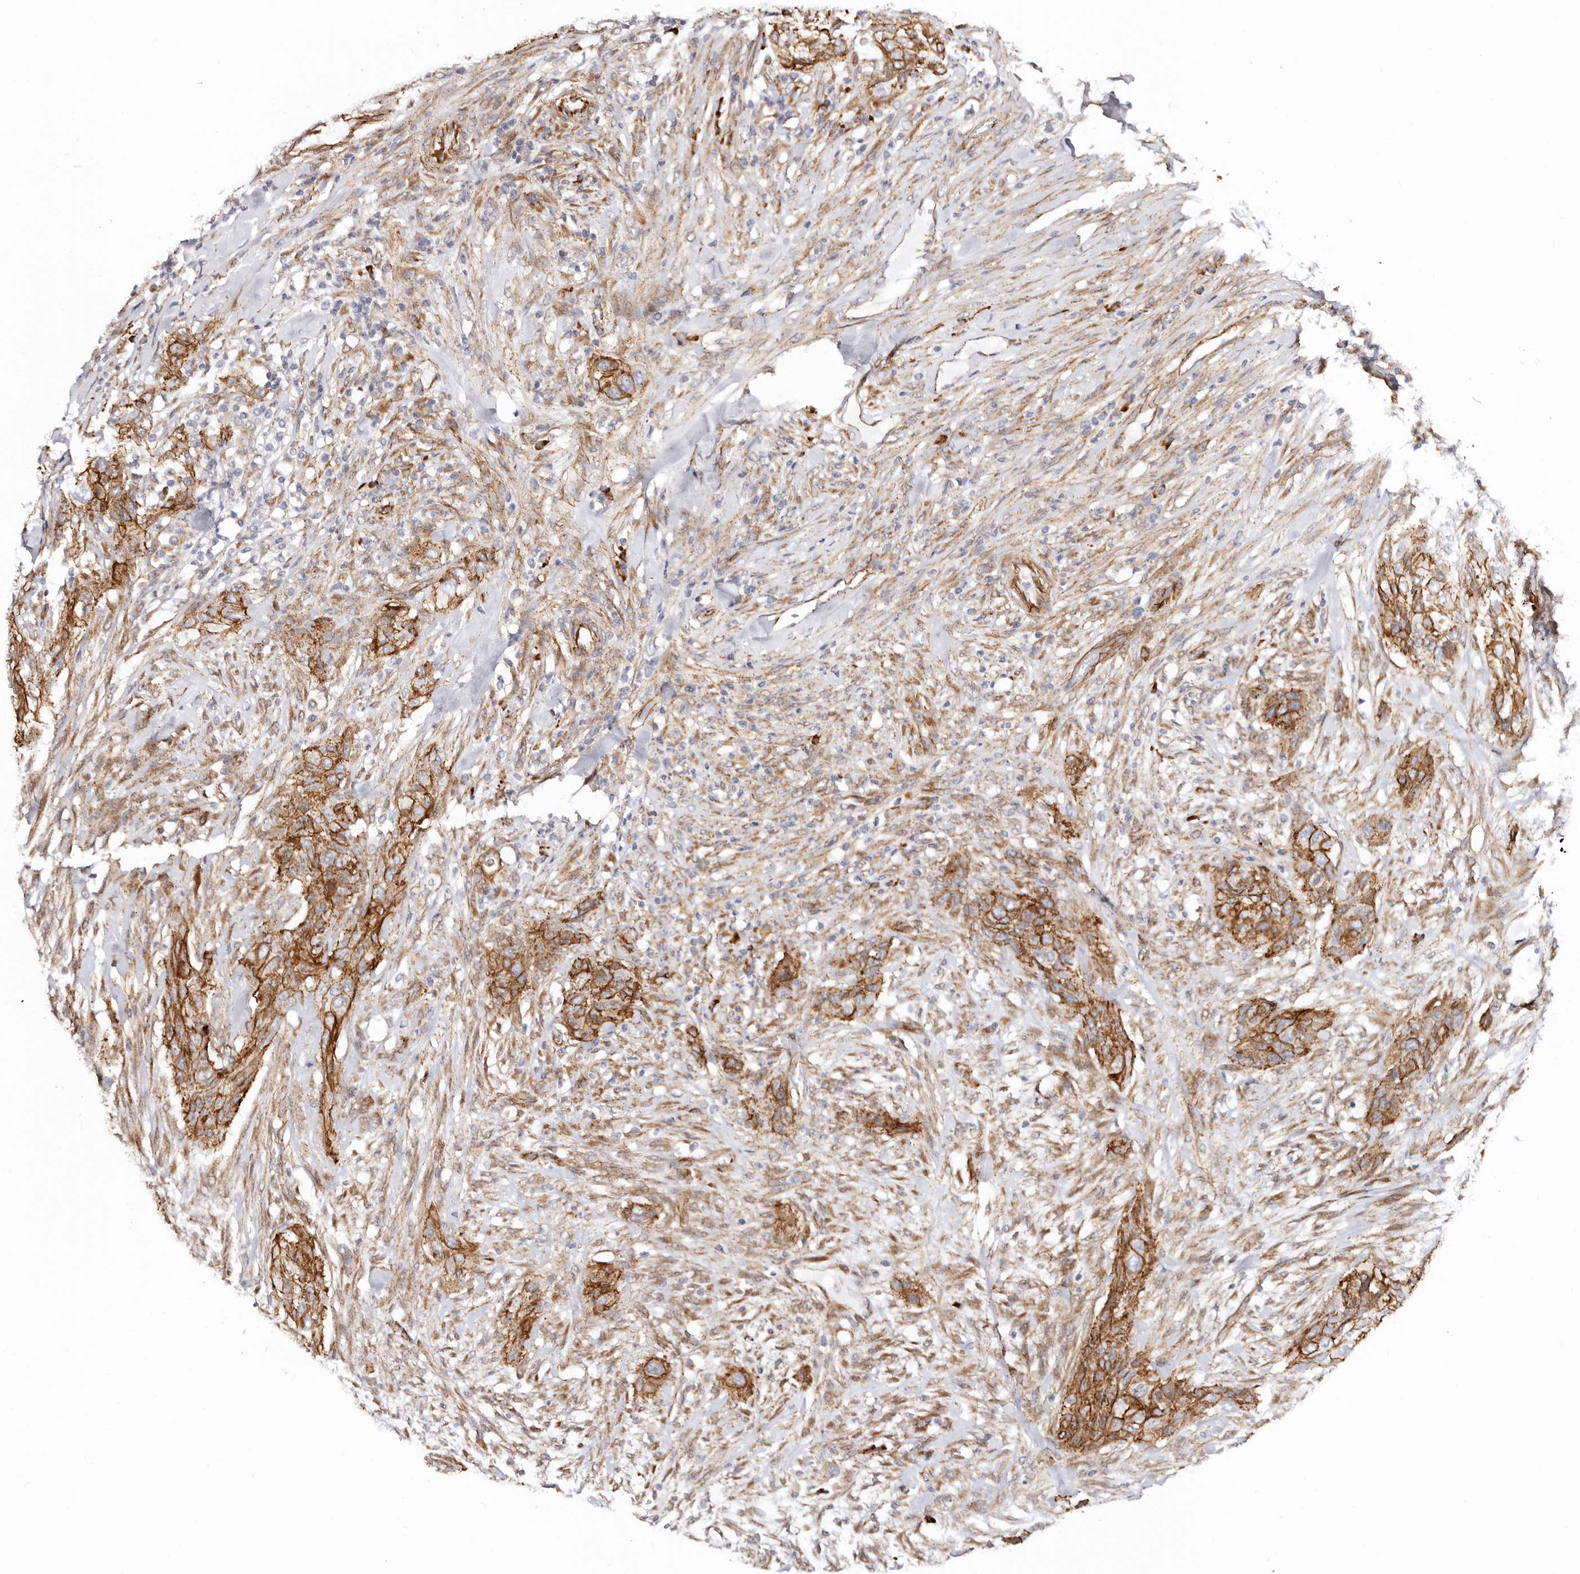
{"staining": {"intensity": "strong", "quantity": ">75%", "location": "cytoplasmic/membranous"}, "tissue": "urothelial cancer", "cell_type": "Tumor cells", "image_type": "cancer", "snomed": [{"axis": "morphology", "description": "Urothelial carcinoma, High grade"}, {"axis": "topography", "description": "Urinary bladder"}], "caption": "Protein staining of high-grade urothelial carcinoma tissue reveals strong cytoplasmic/membranous expression in approximately >75% of tumor cells. Using DAB (brown) and hematoxylin (blue) stains, captured at high magnification using brightfield microscopy.", "gene": "CTNNB1", "patient": {"sex": "male", "age": 35}}